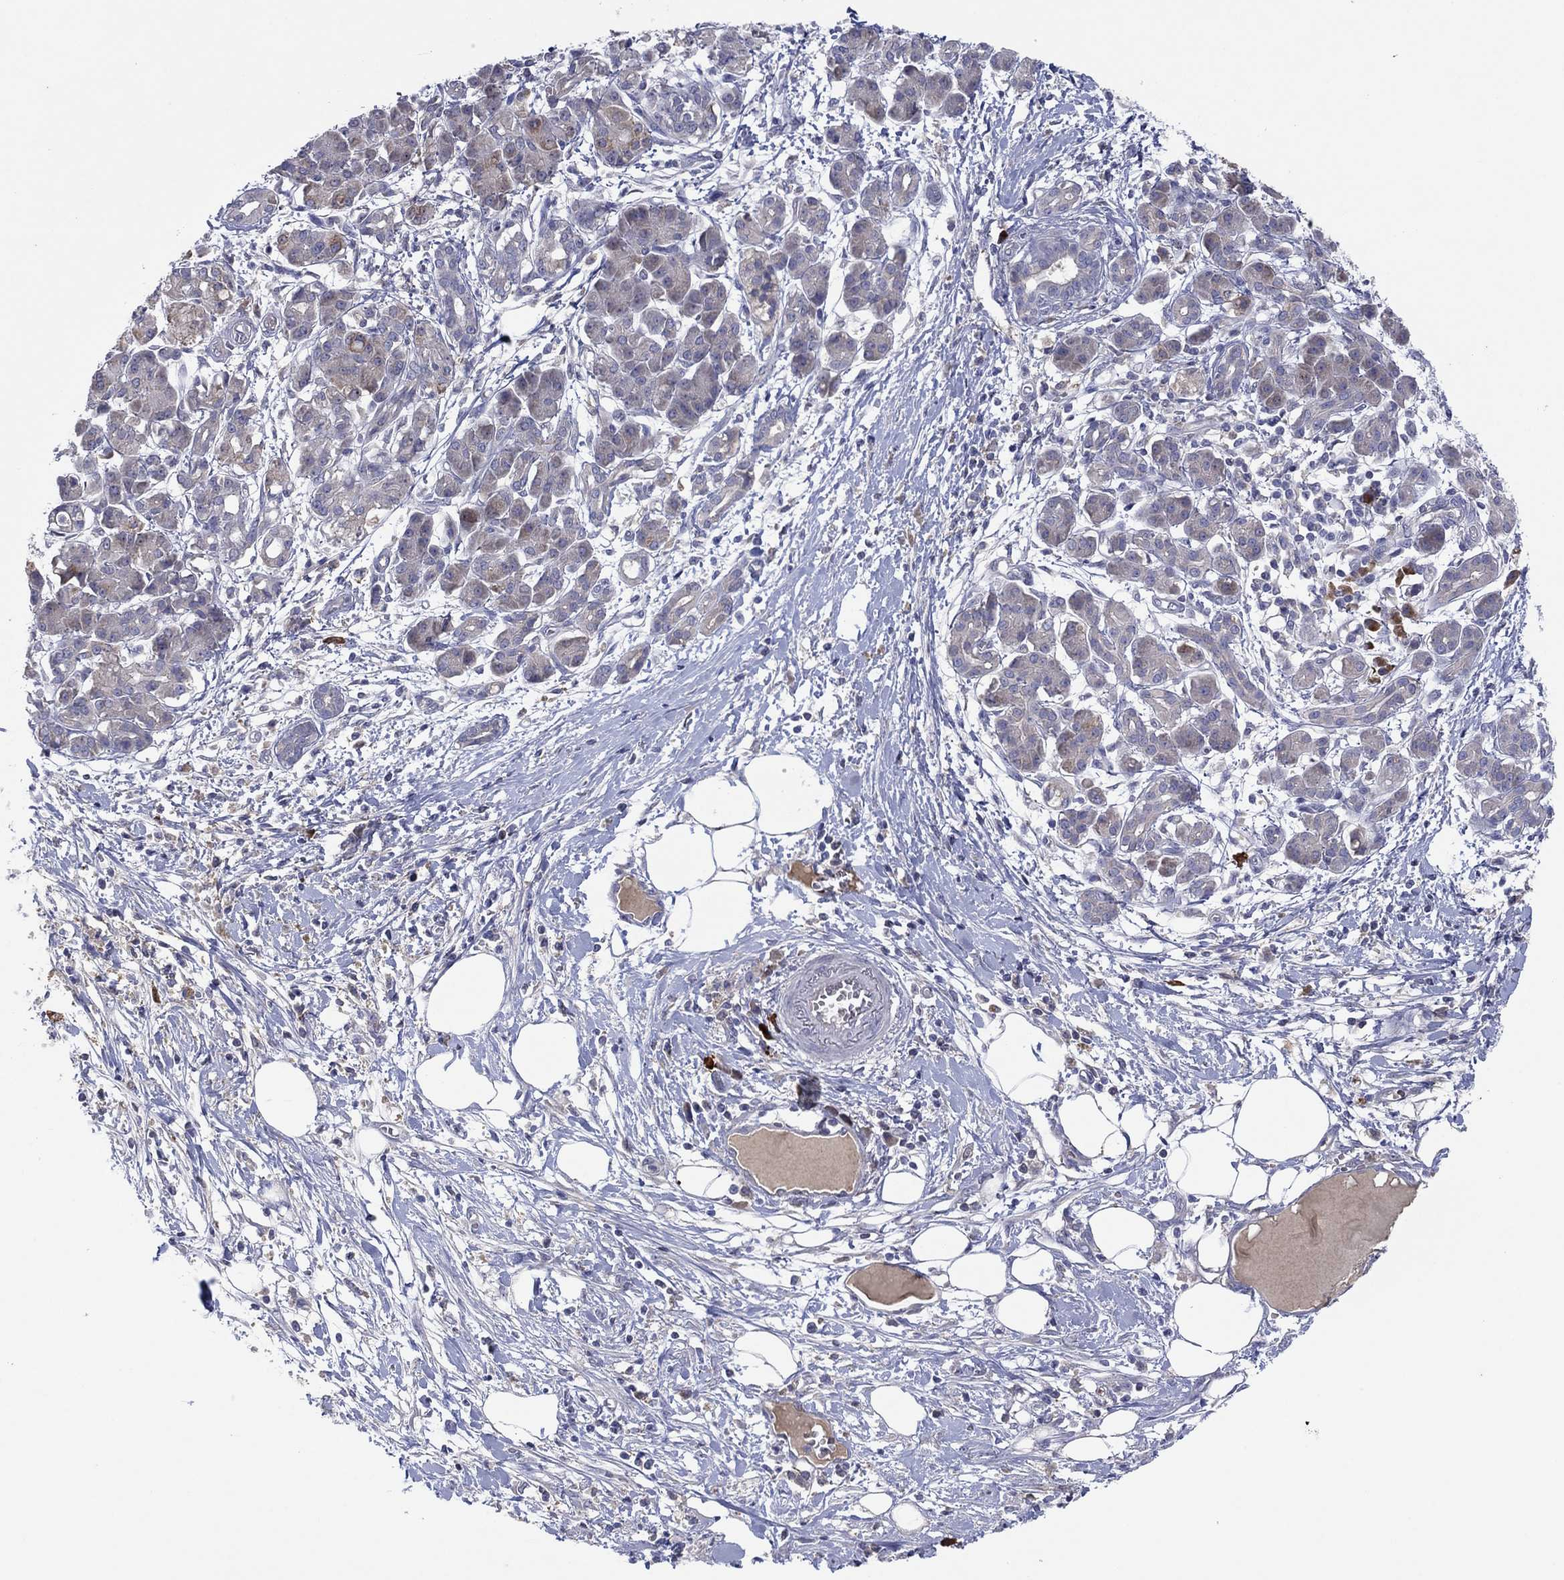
{"staining": {"intensity": "negative", "quantity": "none", "location": "none"}, "tissue": "pancreatic cancer", "cell_type": "Tumor cells", "image_type": "cancer", "snomed": [{"axis": "morphology", "description": "Adenocarcinoma, NOS"}, {"axis": "topography", "description": "Pancreas"}], "caption": "Immunohistochemical staining of pancreatic cancer (adenocarcinoma) reveals no significant positivity in tumor cells.", "gene": "PLCL2", "patient": {"sex": "male", "age": 72}}